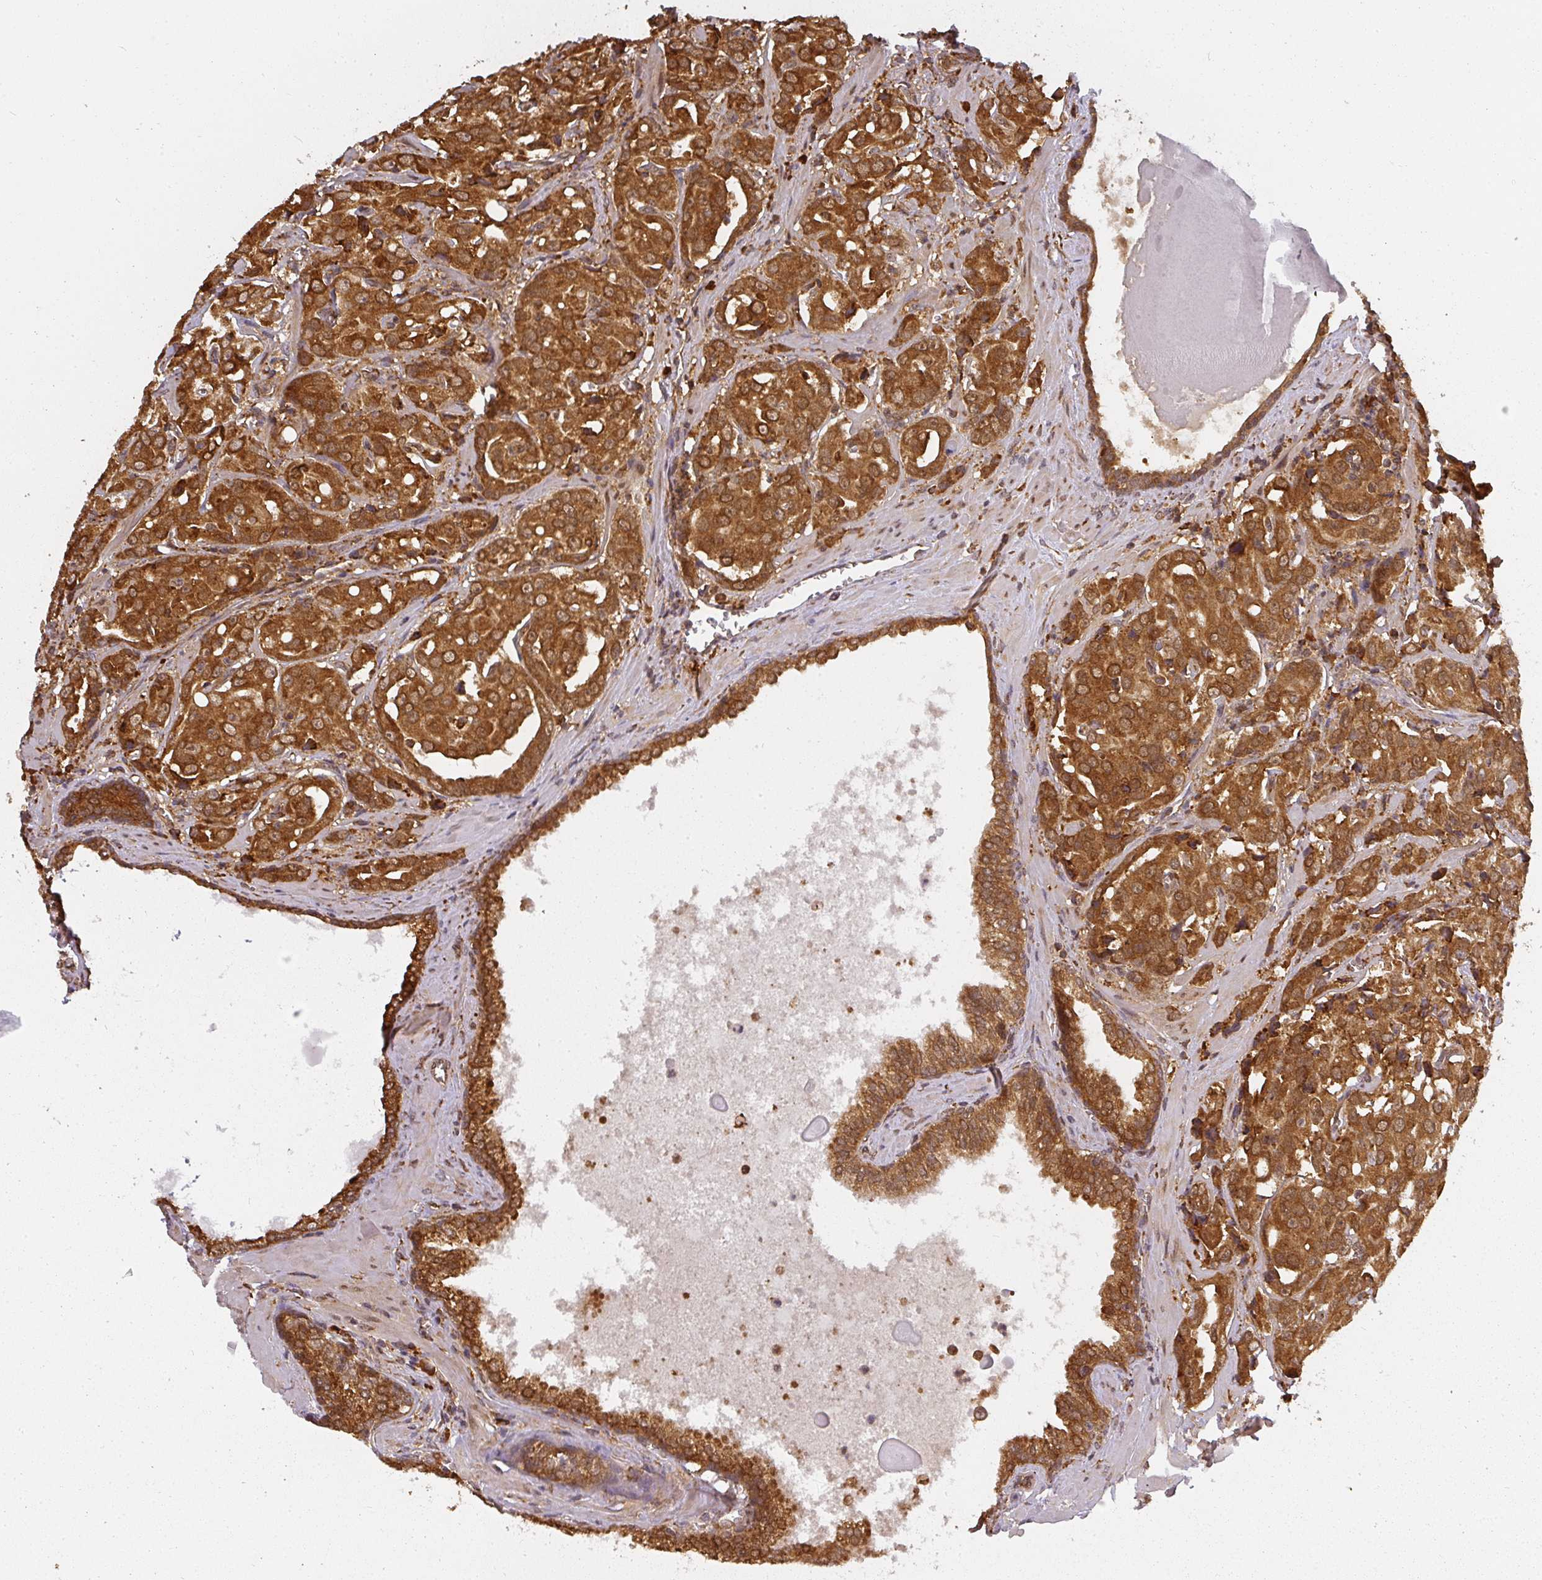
{"staining": {"intensity": "strong", "quantity": ">75%", "location": "cytoplasmic/membranous"}, "tissue": "prostate cancer", "cell_type": "Tumor cells", "image_type": "cancer", "snomed": [{"axis": "morphology", "description": "Adenocarcinoma, High grade"}, {"axis": "topography", "description": "Prostate"}], "caption": "Human prostate cancer stained for a protein (brown) exhibits strong cytoplasmic/membranous positive expression in about >75% of tumor cells.", "gene": "PPP6R3", "patient": {"sex": "male", "age": 68}}